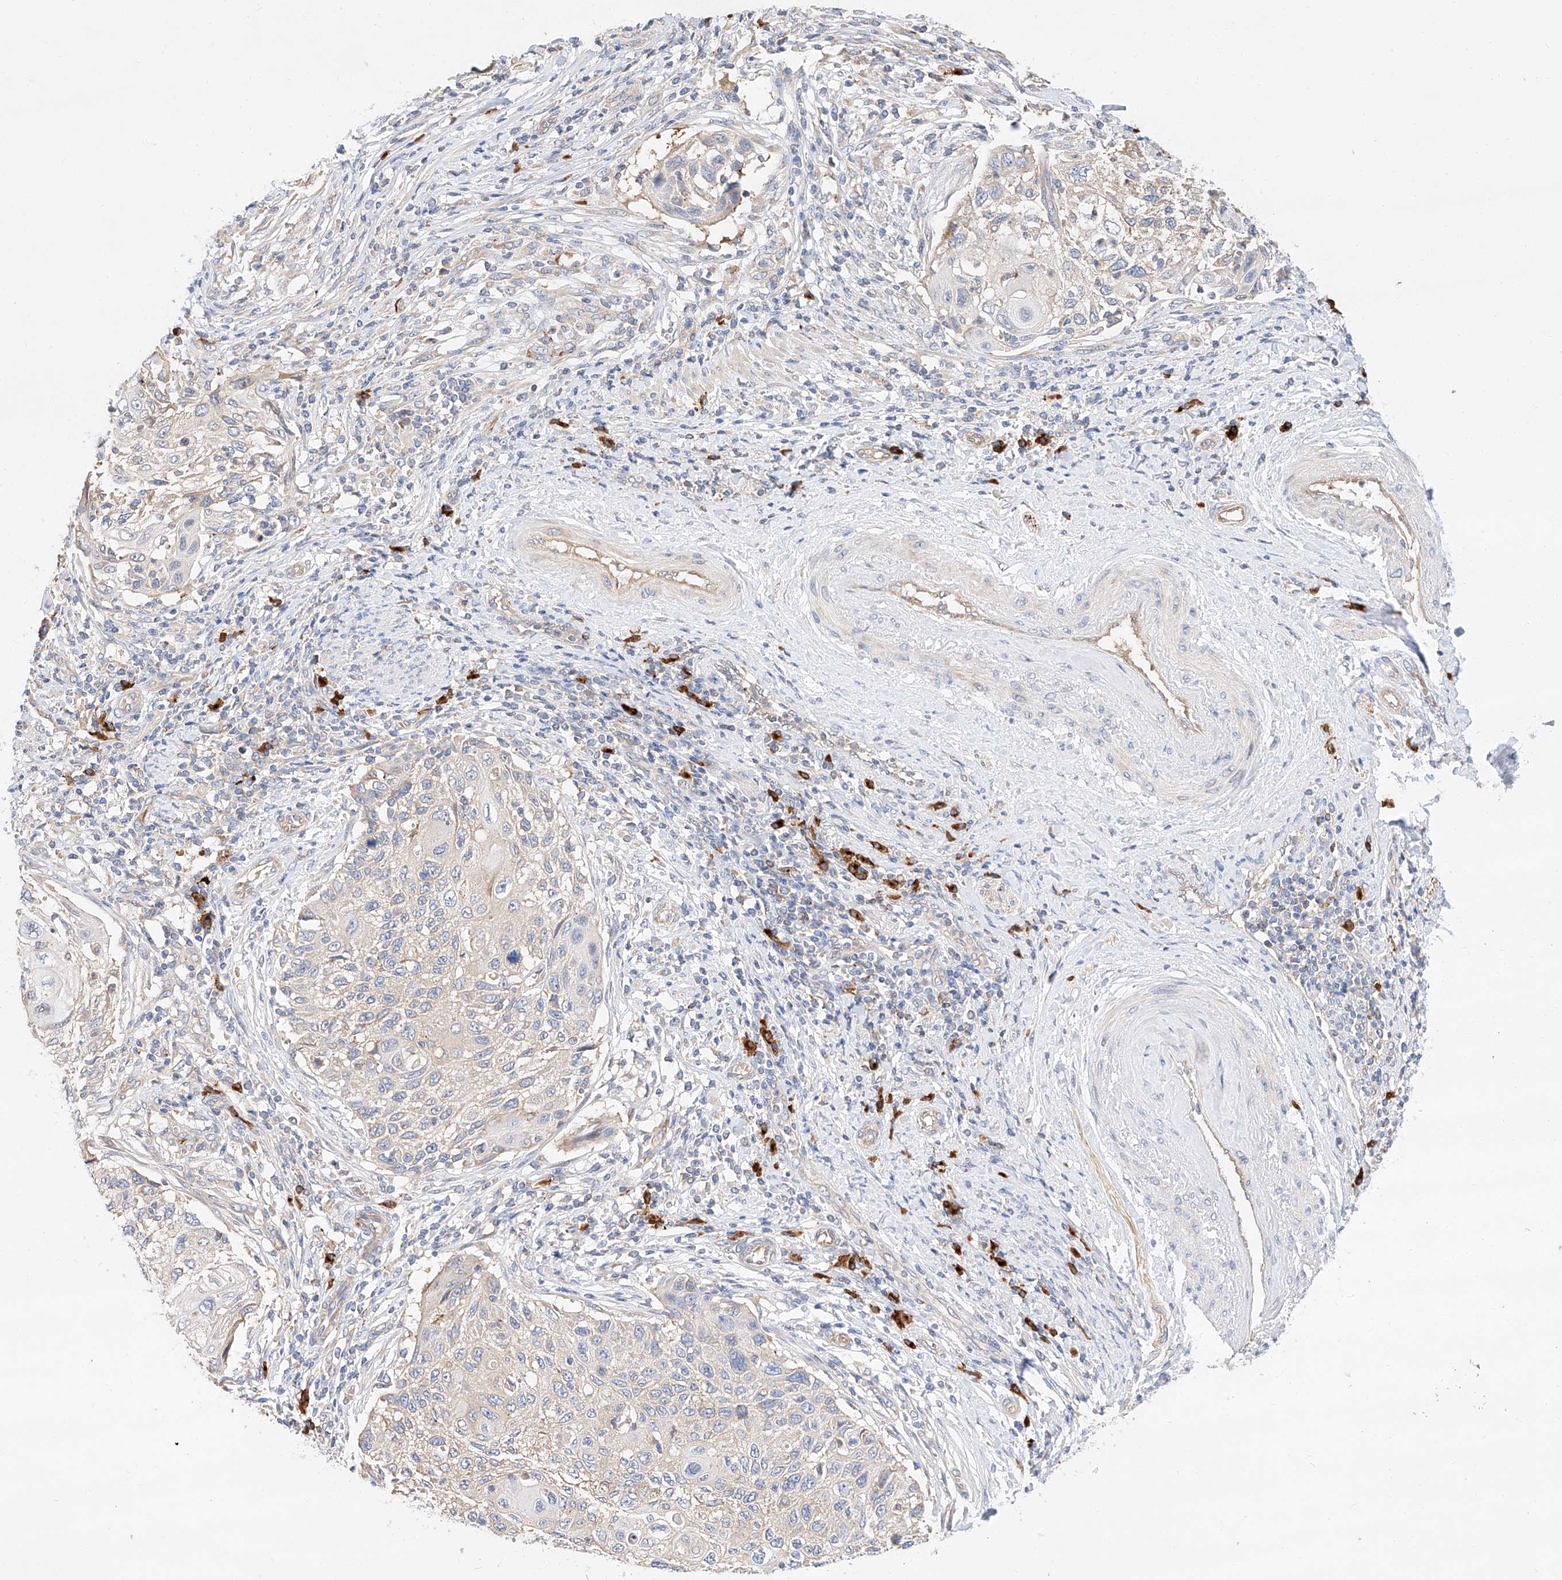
{"staining": {"intensity": "weak", "quantity": "25%-75%", "location": "cytoplasmic/membranous"}, "tissue": "cervical cancer", "cell_type": "Tumor cells", "image_type": "cancer", "snomed": [{"axis": "morphology", "description": "Squamous cell carcinoma, NOS"}, {"axis": "topography", "description": "Cervix"}], "caption": "This histopathology image demonstrates IHC staining of squamous cell carcinoma (cervical), with low weak cytoplasmic/membranous positivity in about 25%-75% of tumor cells.", "gene": "GLMN", "patient": {"sex": "female", "age": 70}}